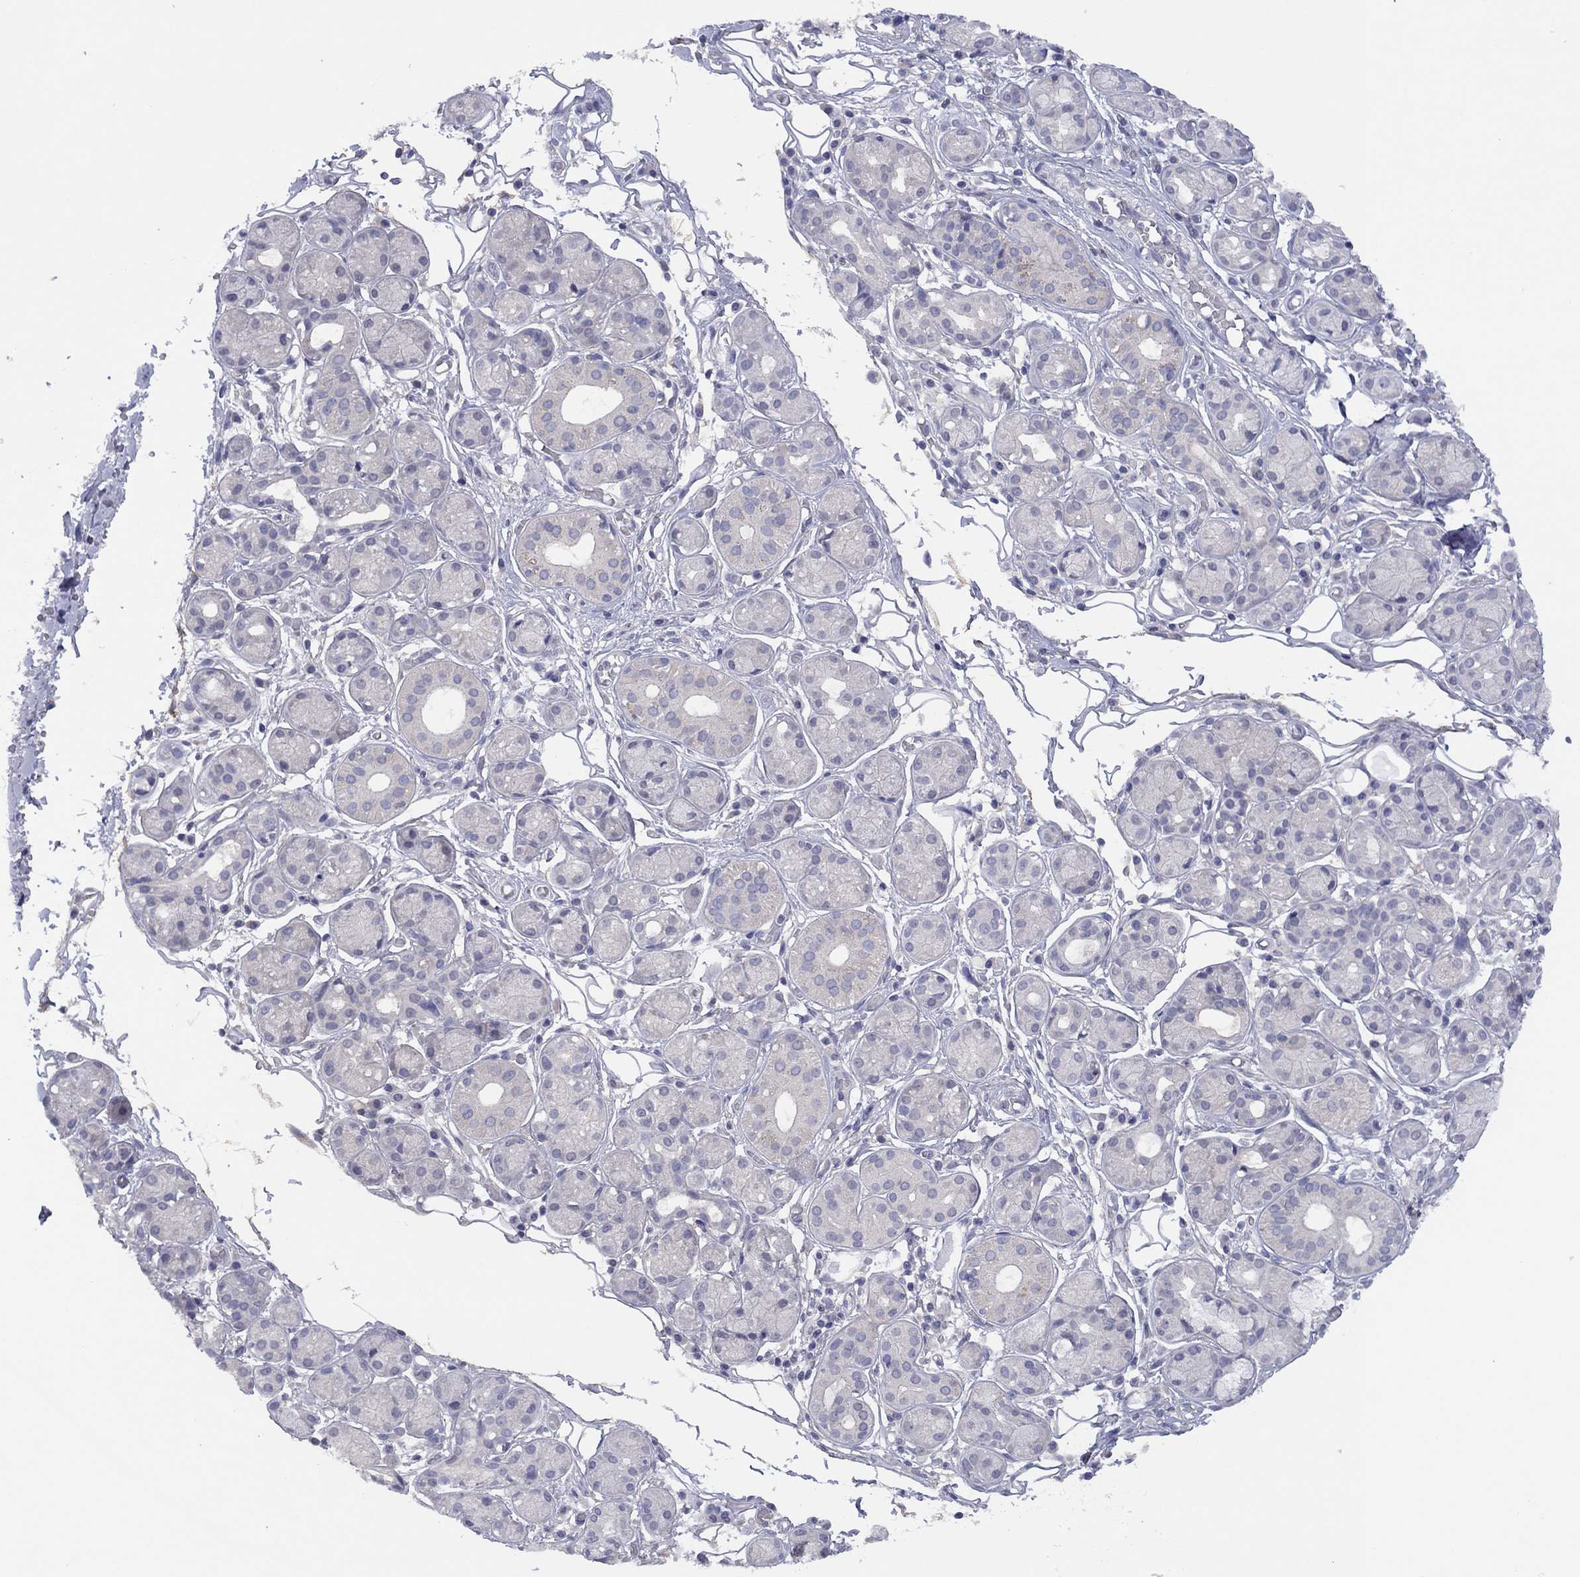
{"staining": {"intensity": "negative", "quantity": "none", "location": "none"}, "tissue": "salivary gland", "cell_type": "Glandular cells", "image_type": "normal", "snomed": [{"axis": "morphology", "description": "Normal tissue, NOS"}, {"axis": "topography", "description": "Salivary gland"}, {"axis": "topography", "description": "Peripheral nerve tissue"}], "caption": "A high-resolution photomicrograph shows immunohistochemistry staining of benign salivary gland, which reveals no significant staining in glandular cells.", "gene": "CYP2B6", "patient": {"sex": "male", "age": 71}}